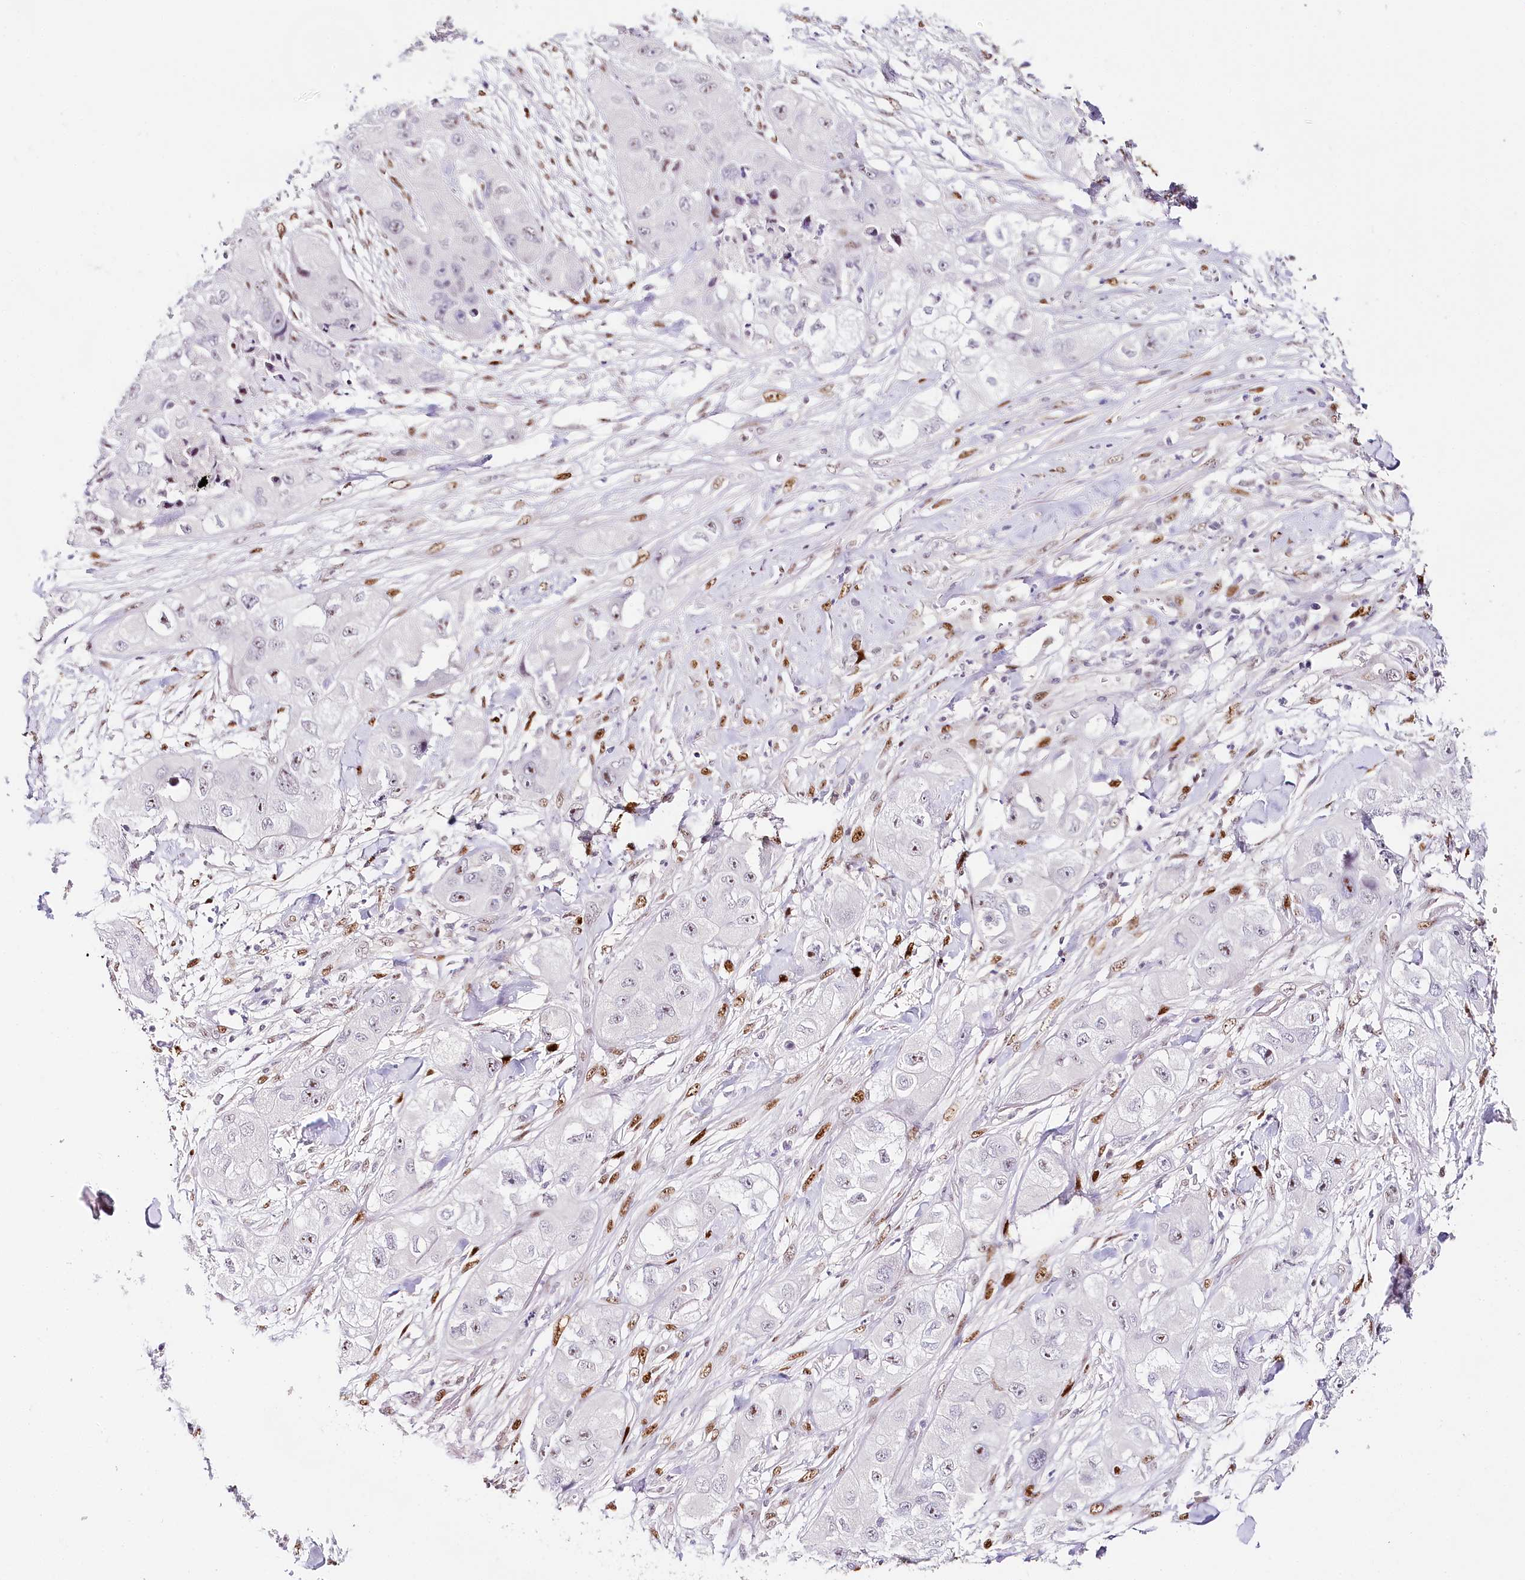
{"staining": {"intensity": "negative", "quantity": "none", "location": "none"}, "tissue": "skin cancer", "cell_type": "Tumor cells", "image_type": "cancer", "snomed": [{"axis": "morphology", "description": "Squamous cell carcinoma, NOS"}, {"axis": "topography", "description": "Skin"}, {"axis": "topography", "description": "Subcutis"}], "caption": "High power microscopy photomicrograph of an immunohistochemistry (IHC) photomicrograph of squamous cell carcinoma (skin), revealing no significant positivity in tumor cells. (Stains: DAB IHC with hematoxylin counter stain, Microscopy: brightfield microscopy at high magnification).", "gene": "TP53", "patient": {"sex": "male", "age": 73}}